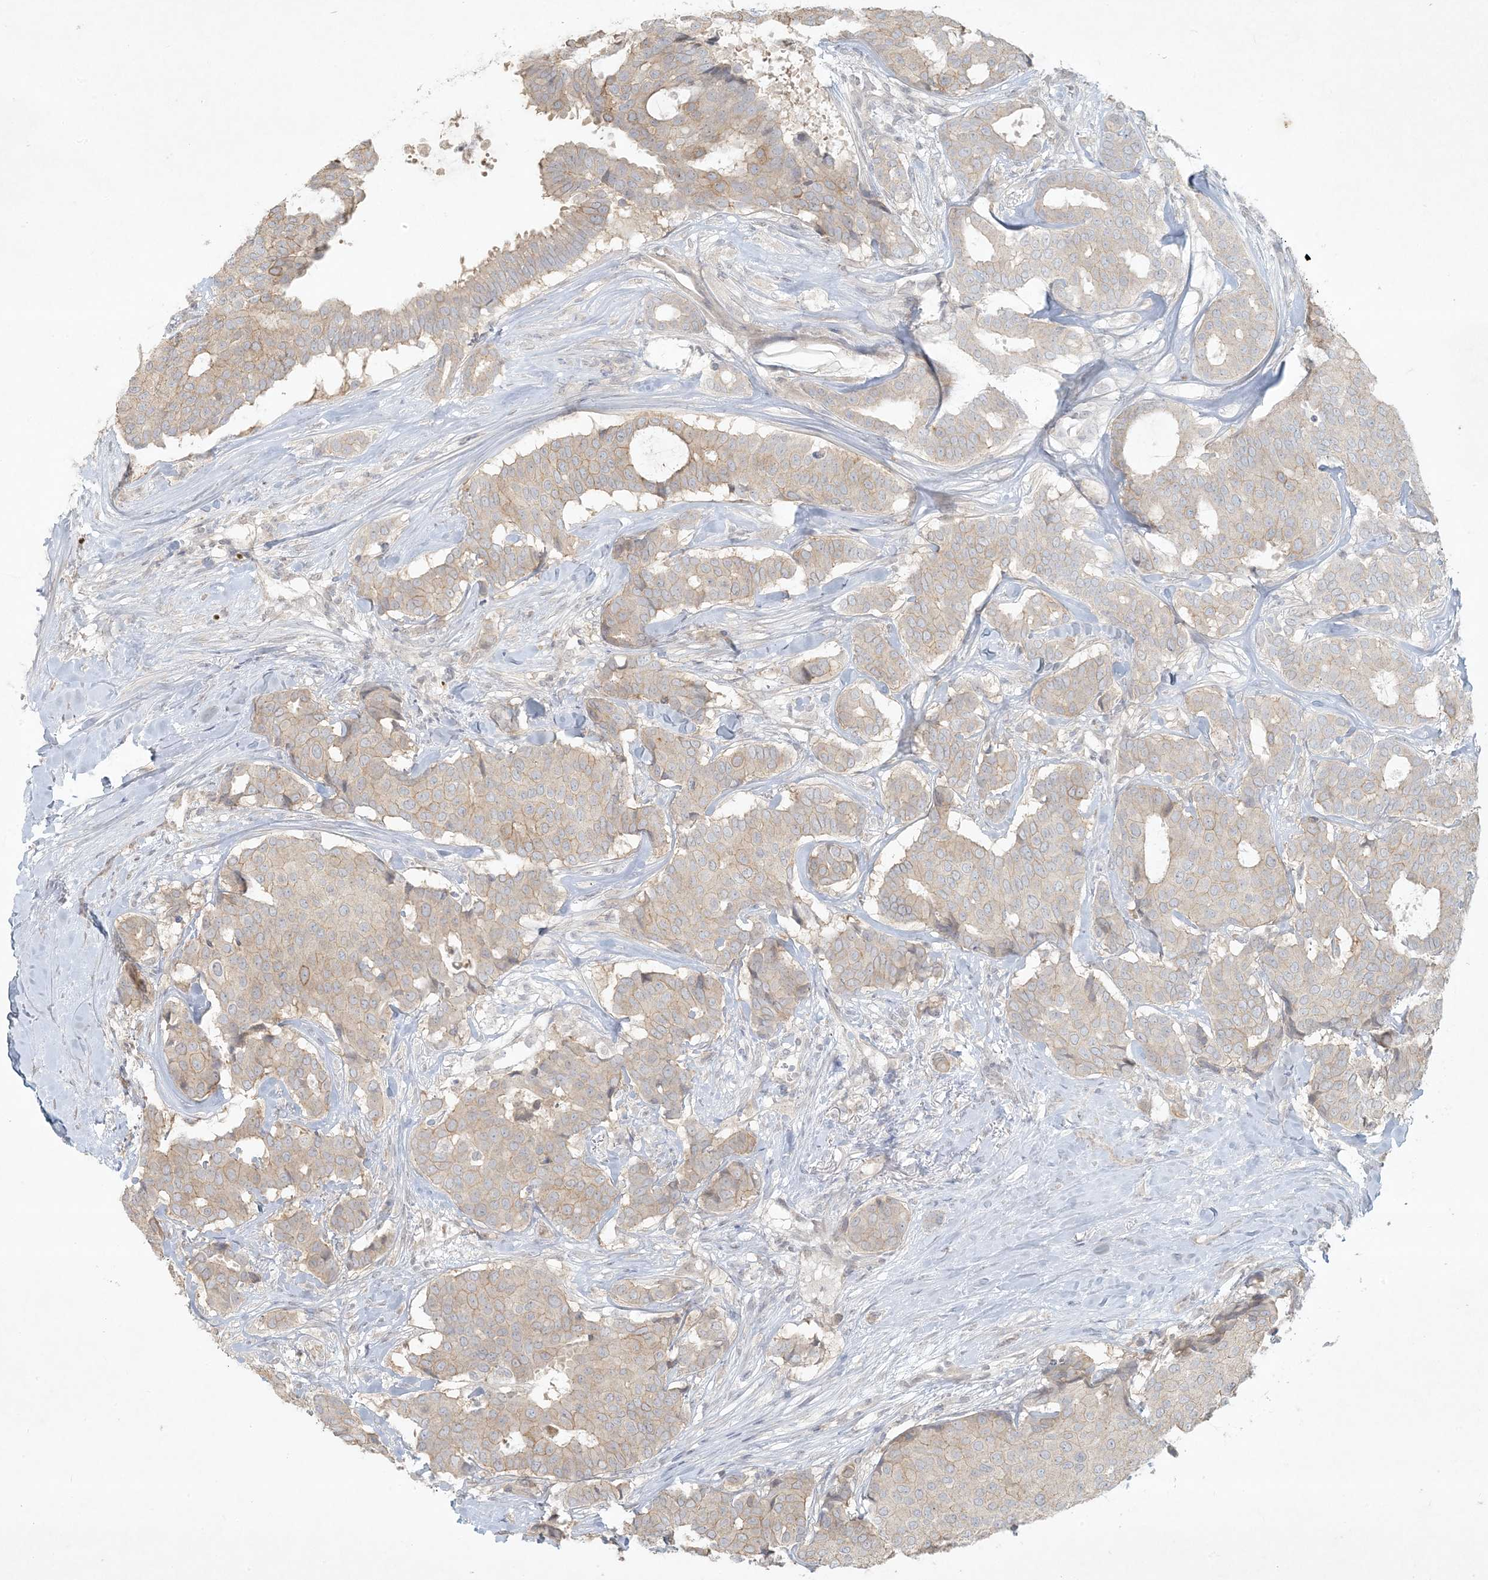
{"staining": {"intensity": "moderate", "quantity": "<25%", "location": "cytoplasmic/membranous"}, "tissue": "breast cancer", "cell_type": "Tumor cells", "image_type": "cancer", "snomed": [{"axis": "morphology", "description": "Duct carcinoma"}, {"axis": "topography", "description": "Breast"}], "caption": "A brown stain shows moderate cytoplasmic/membranous expression of a protein in breast cancer tumor cells. (DAB (3,3'-diaminobenzidine) IHC with brightfield microscopy, high magnification).", "gene": "BCORL1", "patient": {"sex": "female", "age": 75}}